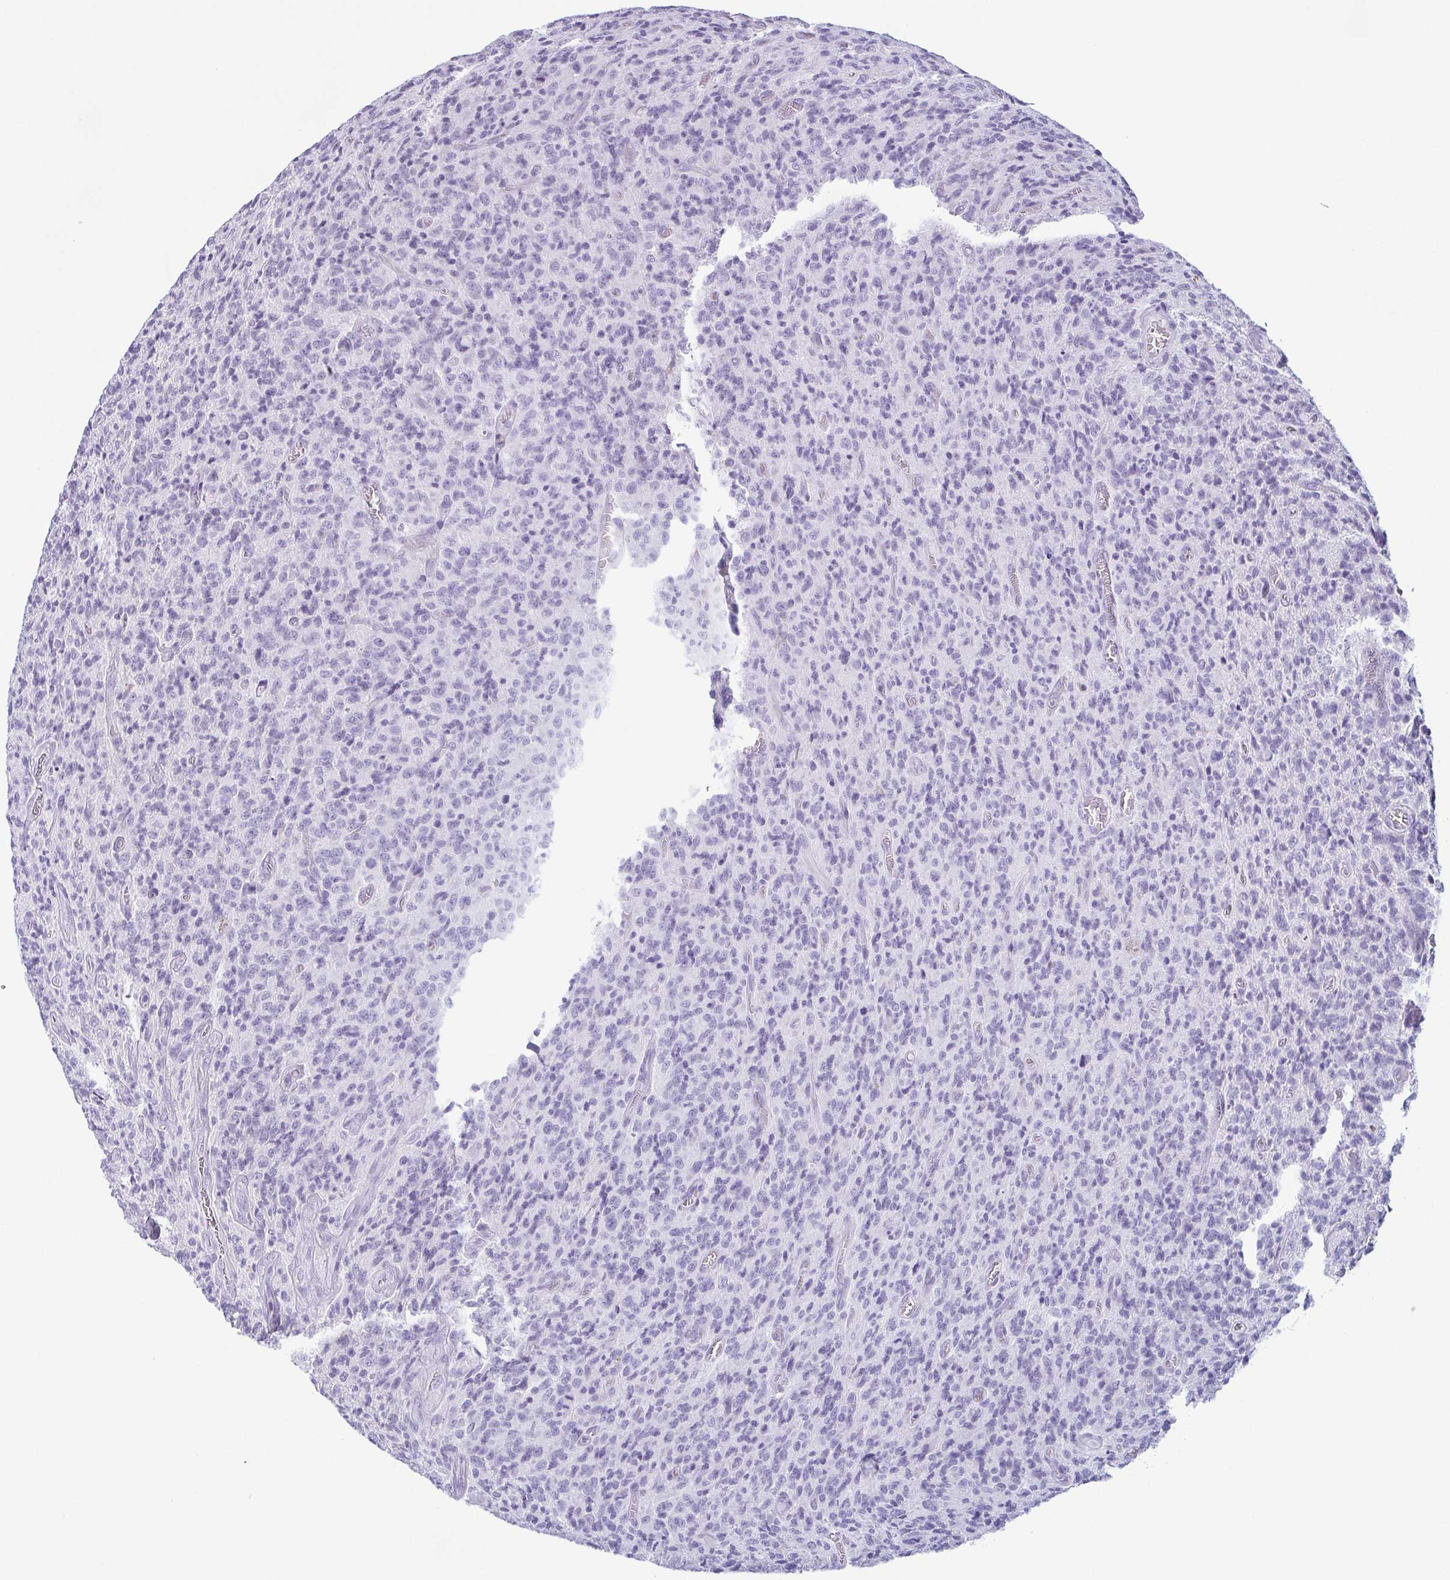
{"staining": {"intensity": "negative", "quantity": "none", "location": "none"}, "tissue": "glioma", "cell_type": "Tumor cells", "image_type": "cancer", "snomed": [{"axis": "morphology", "description": "Glioma, malignant, High grade"}, {"axis": "topography", "description": "Brain"}], "caption": "Immunohistochemistry (IHC) of human malignant glioma (high-grade) reveals no staining in tumor cells. (DAB immunohistochemistry visualized using brightfield microscopy, high magnification).", "gene": "KRT78", "patient": {"sex": "male", "age": 76}}